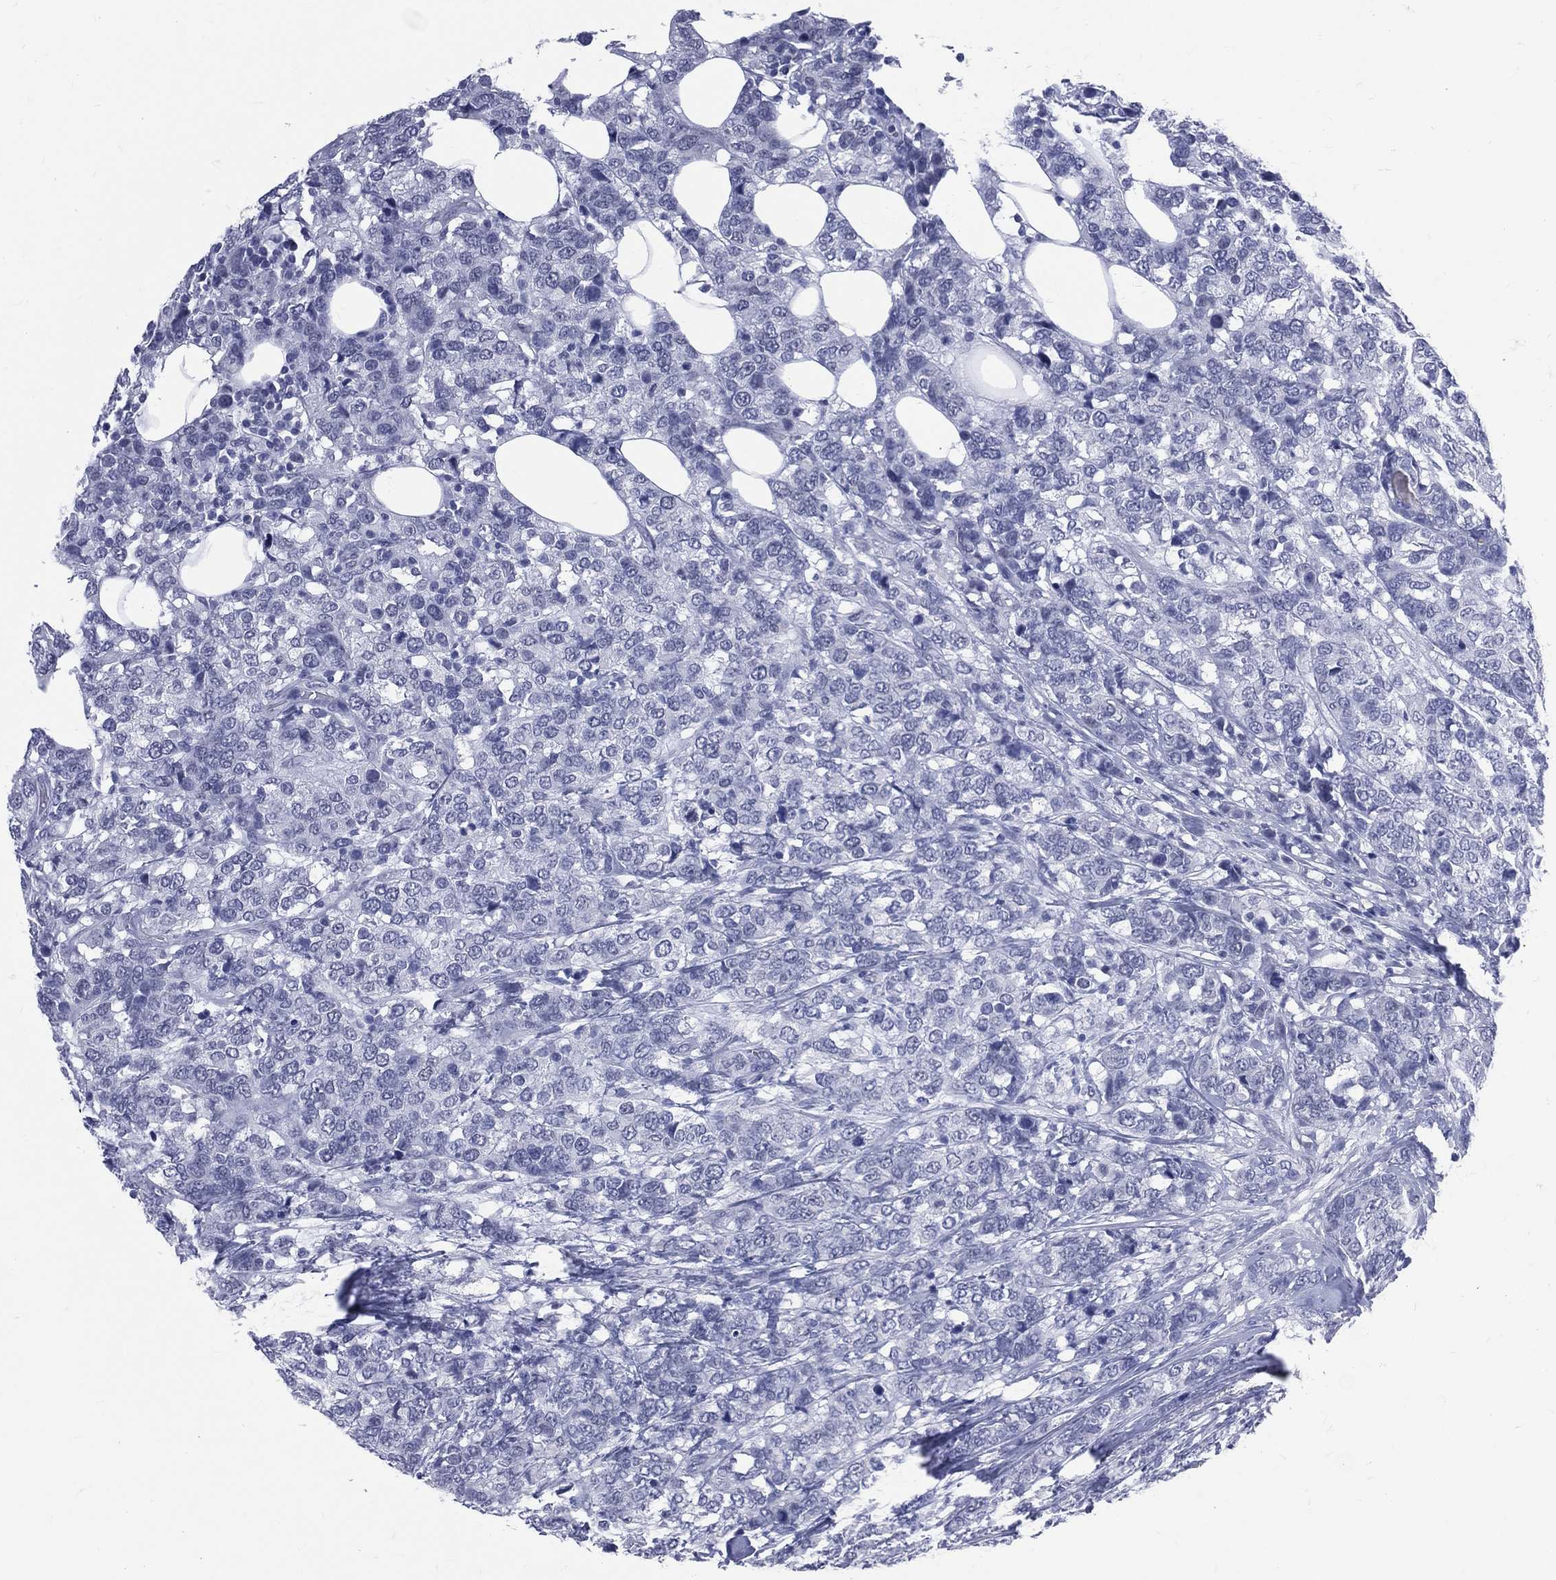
{"staining": {"intensity": "negative", "quantity": "none", "location": "none"}, "tissue": "breast cancer", "cell_type": "Tumor cells", "image_type": "cancer", "snomed": [{"axis": "morphology", "description": "Lobular carcinoma"}, {"axis": "topography", "description": "Breast"}], "caption": "There is no significant expression in tumor cells of breast cancer (lobular carcinoma). (DAB immunohistochemistry, high magnification).", "gene": "MLLT10", "patient": {"sex": "female", "age": 59}}